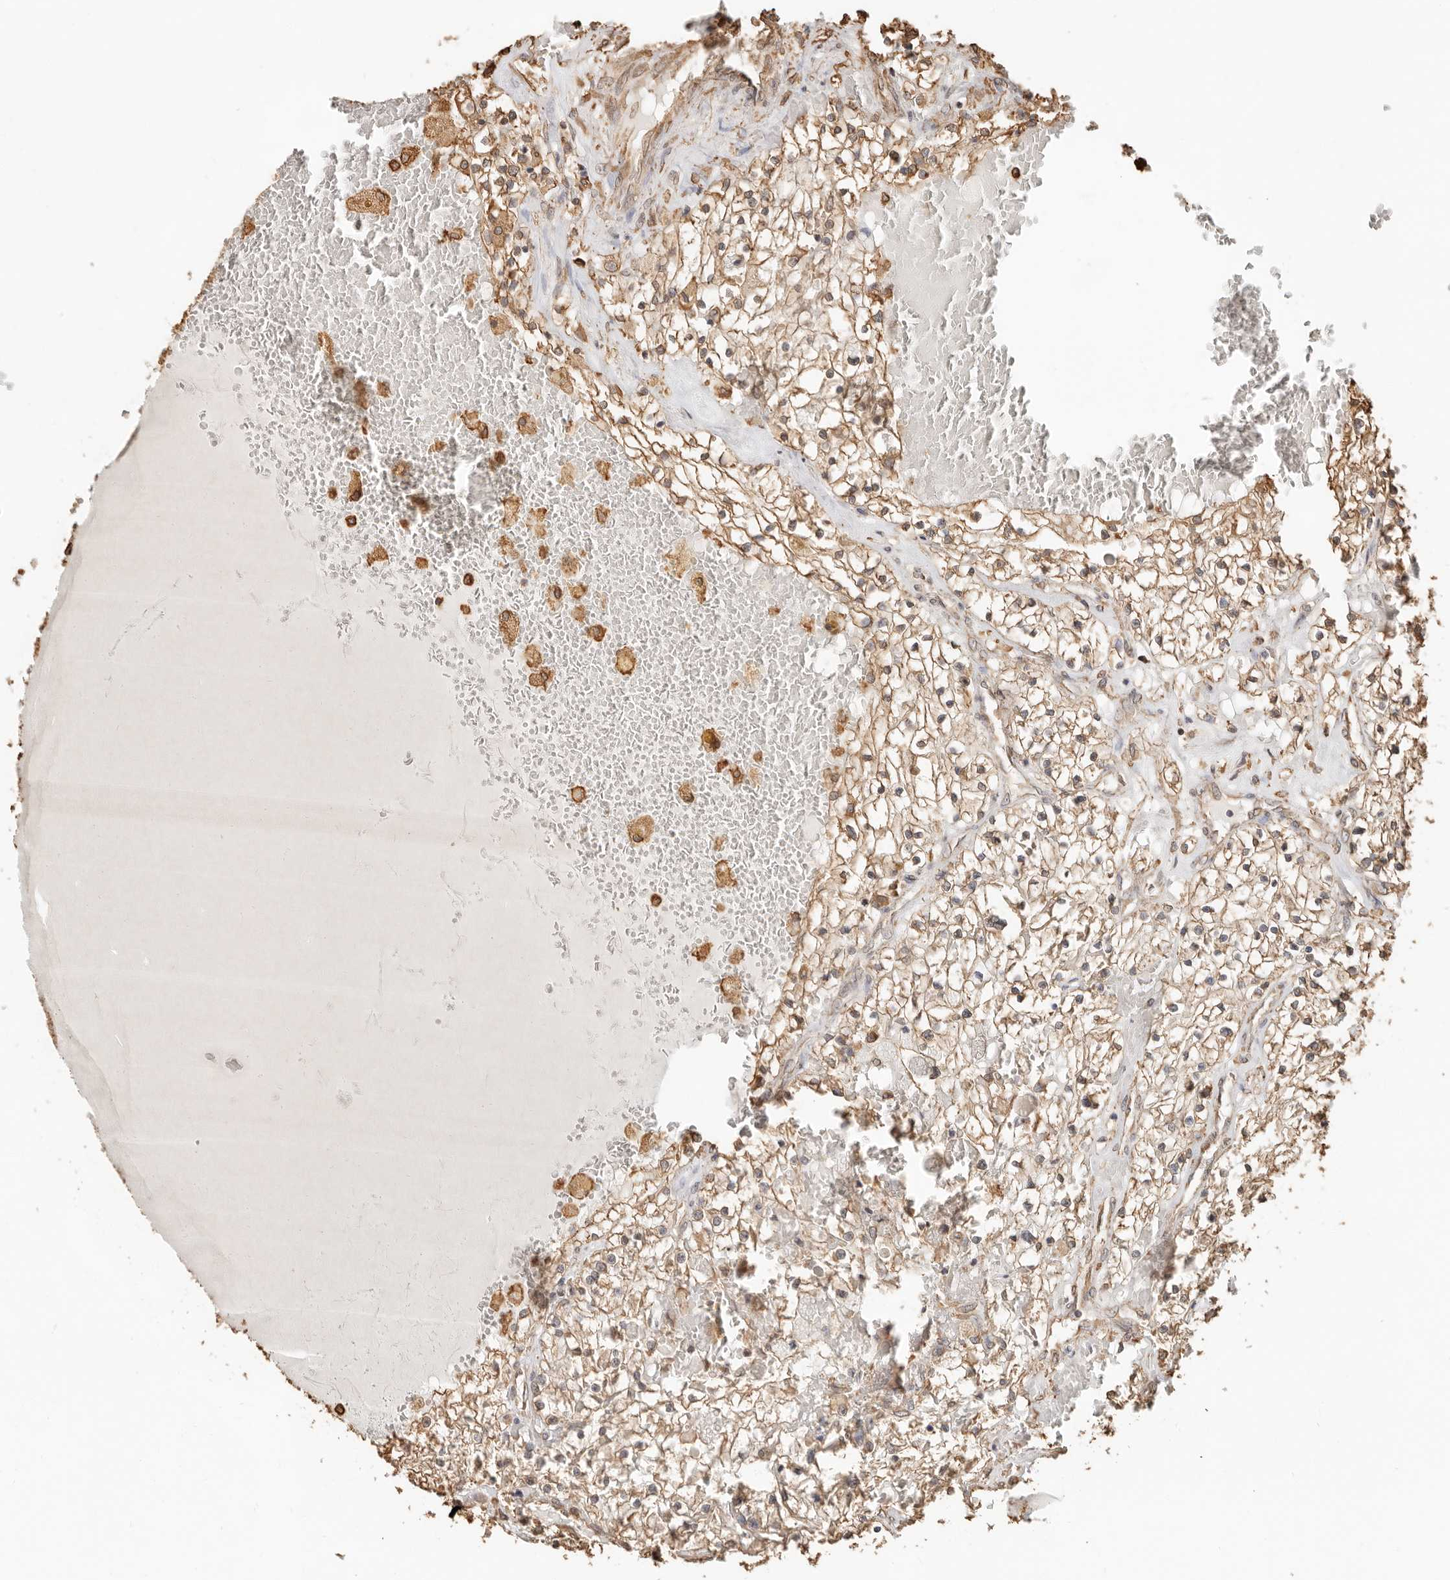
{"staining": {"intensity": "moderate", "quantity": ">75%", "location": "cytoplasmic/membranous"}, "tissue": "renal cancer", "cell_type": "Tumor cells", "image_type": "cancer", "snomed": [{"axis": "morphology", "description": "Normal tissue, NOS"}, {"axis": "morphology", "description": "Adenocarcinoma, NOS"}, {"axis": "topography", "description": "Kidney"}], "caption": "Tumor cells display moderate cytoplasmic/membranous staining in approximately >75% of cells in renal adenocarcinoma.", "gene": "ARHGEF10L", "patient": {"sex": "male", "age": 68}}